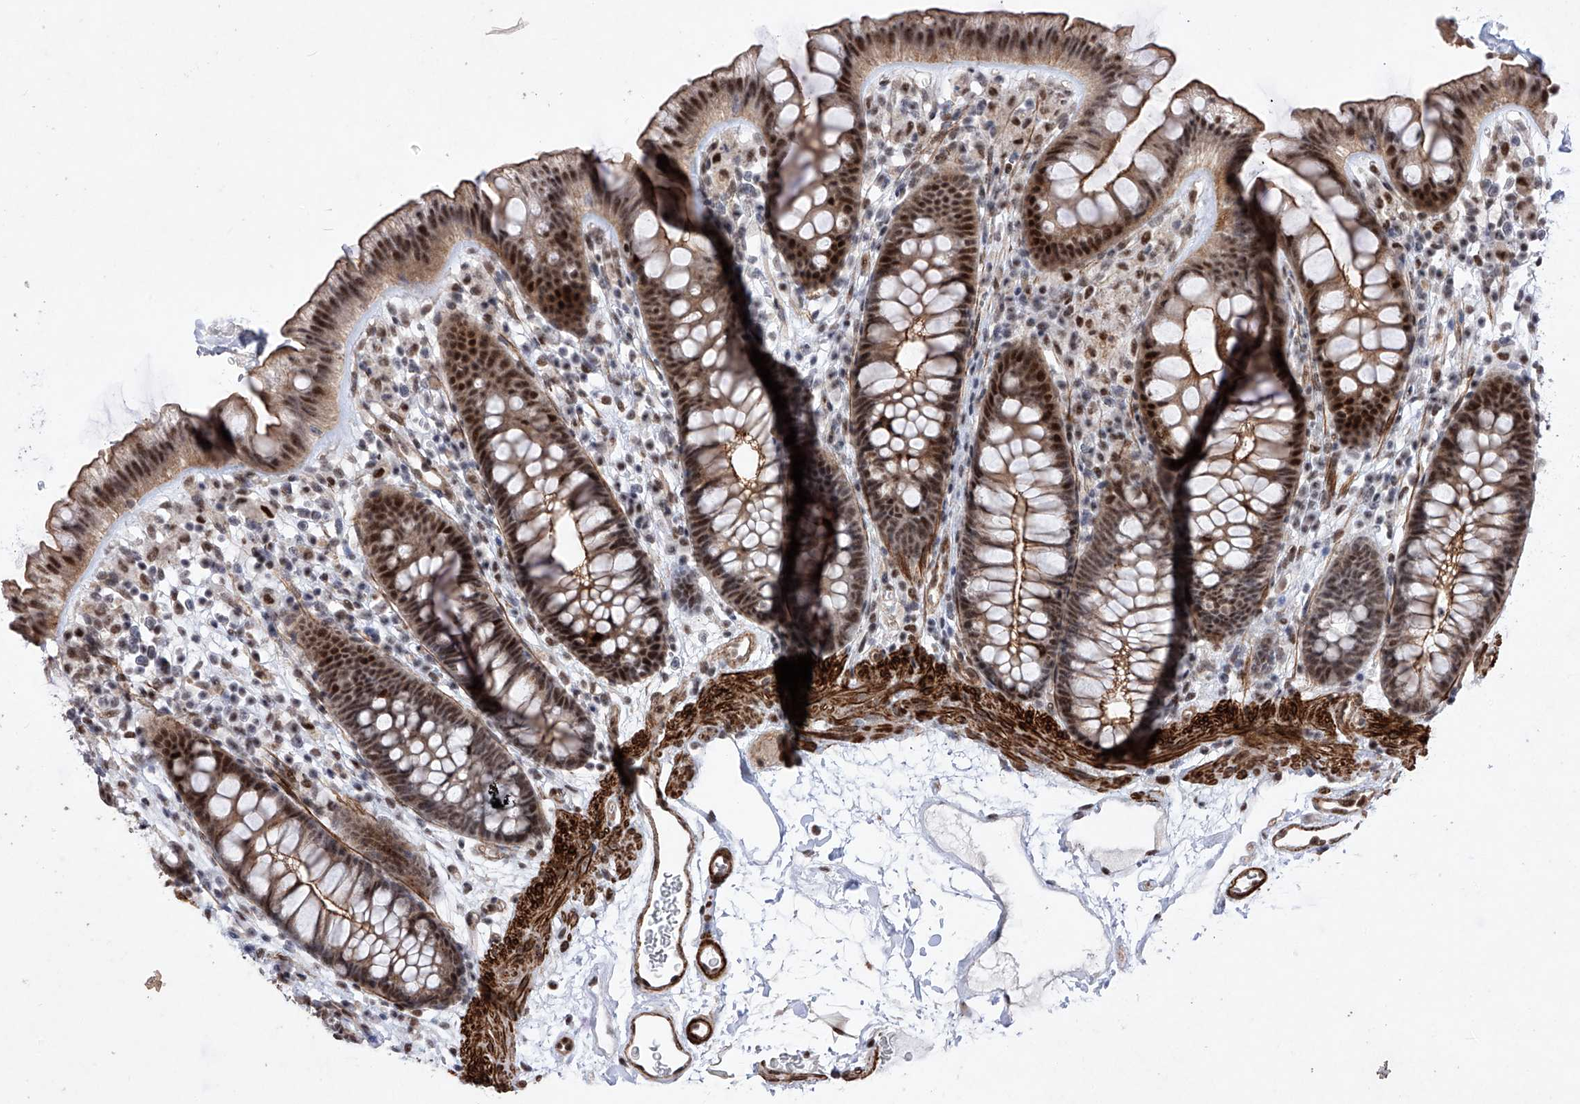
{"staining": {"intensity": "strong", "quantity": ">75%", "location": "cytoplasmic/membranous"}, "tissue": "colon", "cell_type": "Endothelial cells", "image_type": "normal", "snomed": [{"axis": "morphology", "description": "Normal tissue, NOS"}, {"axis": "topography", "description": "Colon"}], "caption": "Brown immunohistochemical staining in benign colon exhibits strong cytoplasmic/membranous expression in about >75% of endothelial cells. The staining was performed using DAB to visualize the protein expression in brown, while the nuclei were stained in blue with hematoxylin (Magnification: 20x).", "gene": "NFATC4", "patient": {"sex": "female", "age": 62}}